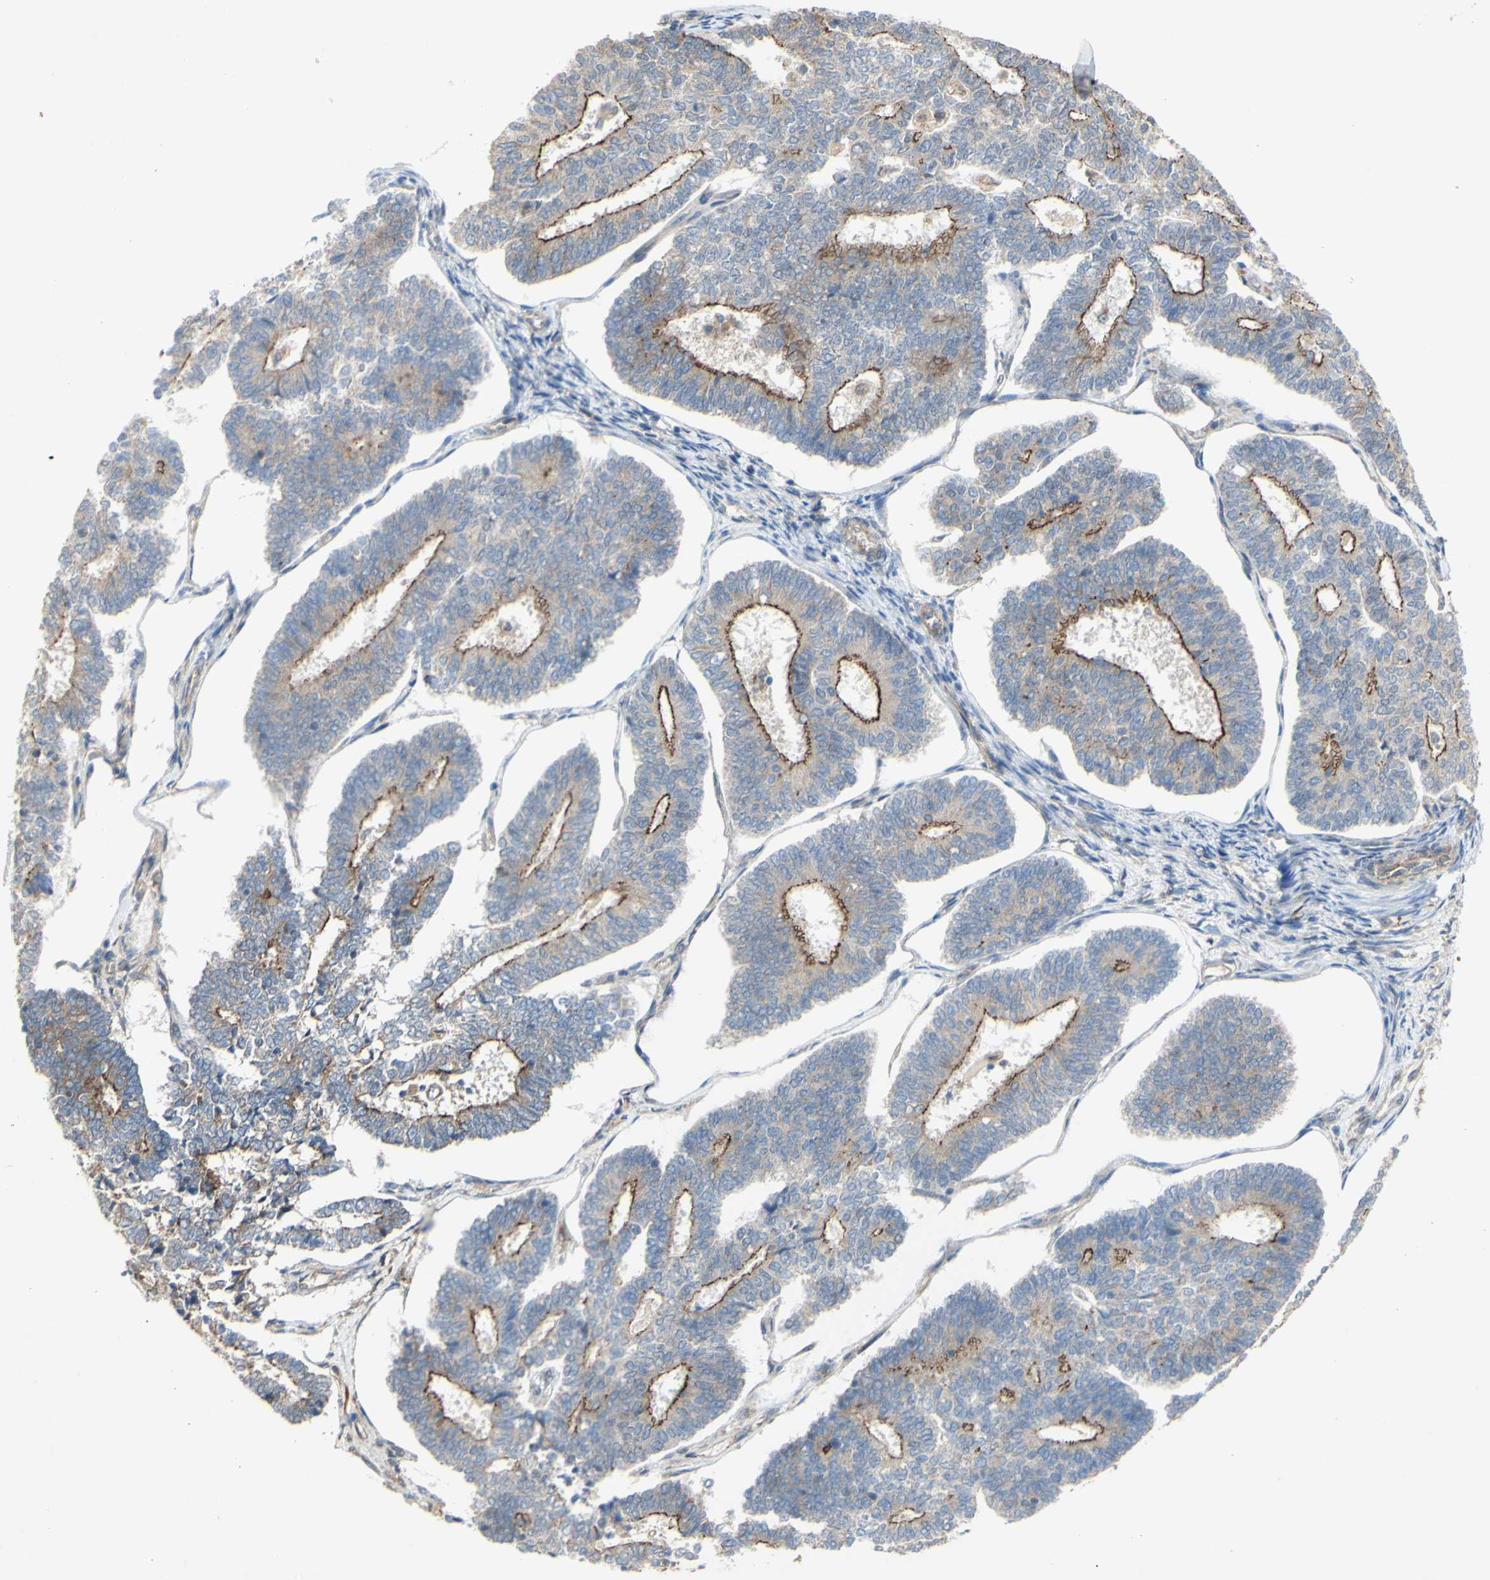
{"staining": {"intensity": "strong", "quantity": "<25%", "location": "cytoplasmic/membranous"}, "tissue": "endometrial cancer", "cell_type": "Tumor cells", "image_type": "cancer", "snomed": [{"axis": "morphology", "description": "Adenocarcinoma, NOS"}, {"axis": "topography", "description": "Endometrium"}], "caption": "An immunohistochemistry (IHC) histopathology image of tumor tissue is shown. Protein staining in brown labels strong cytoplasmic/membranous positivity in endometrial cancer within tumor cells.", "gene": "PDGFB", "patient": {"sex": "female", "age": 70}}